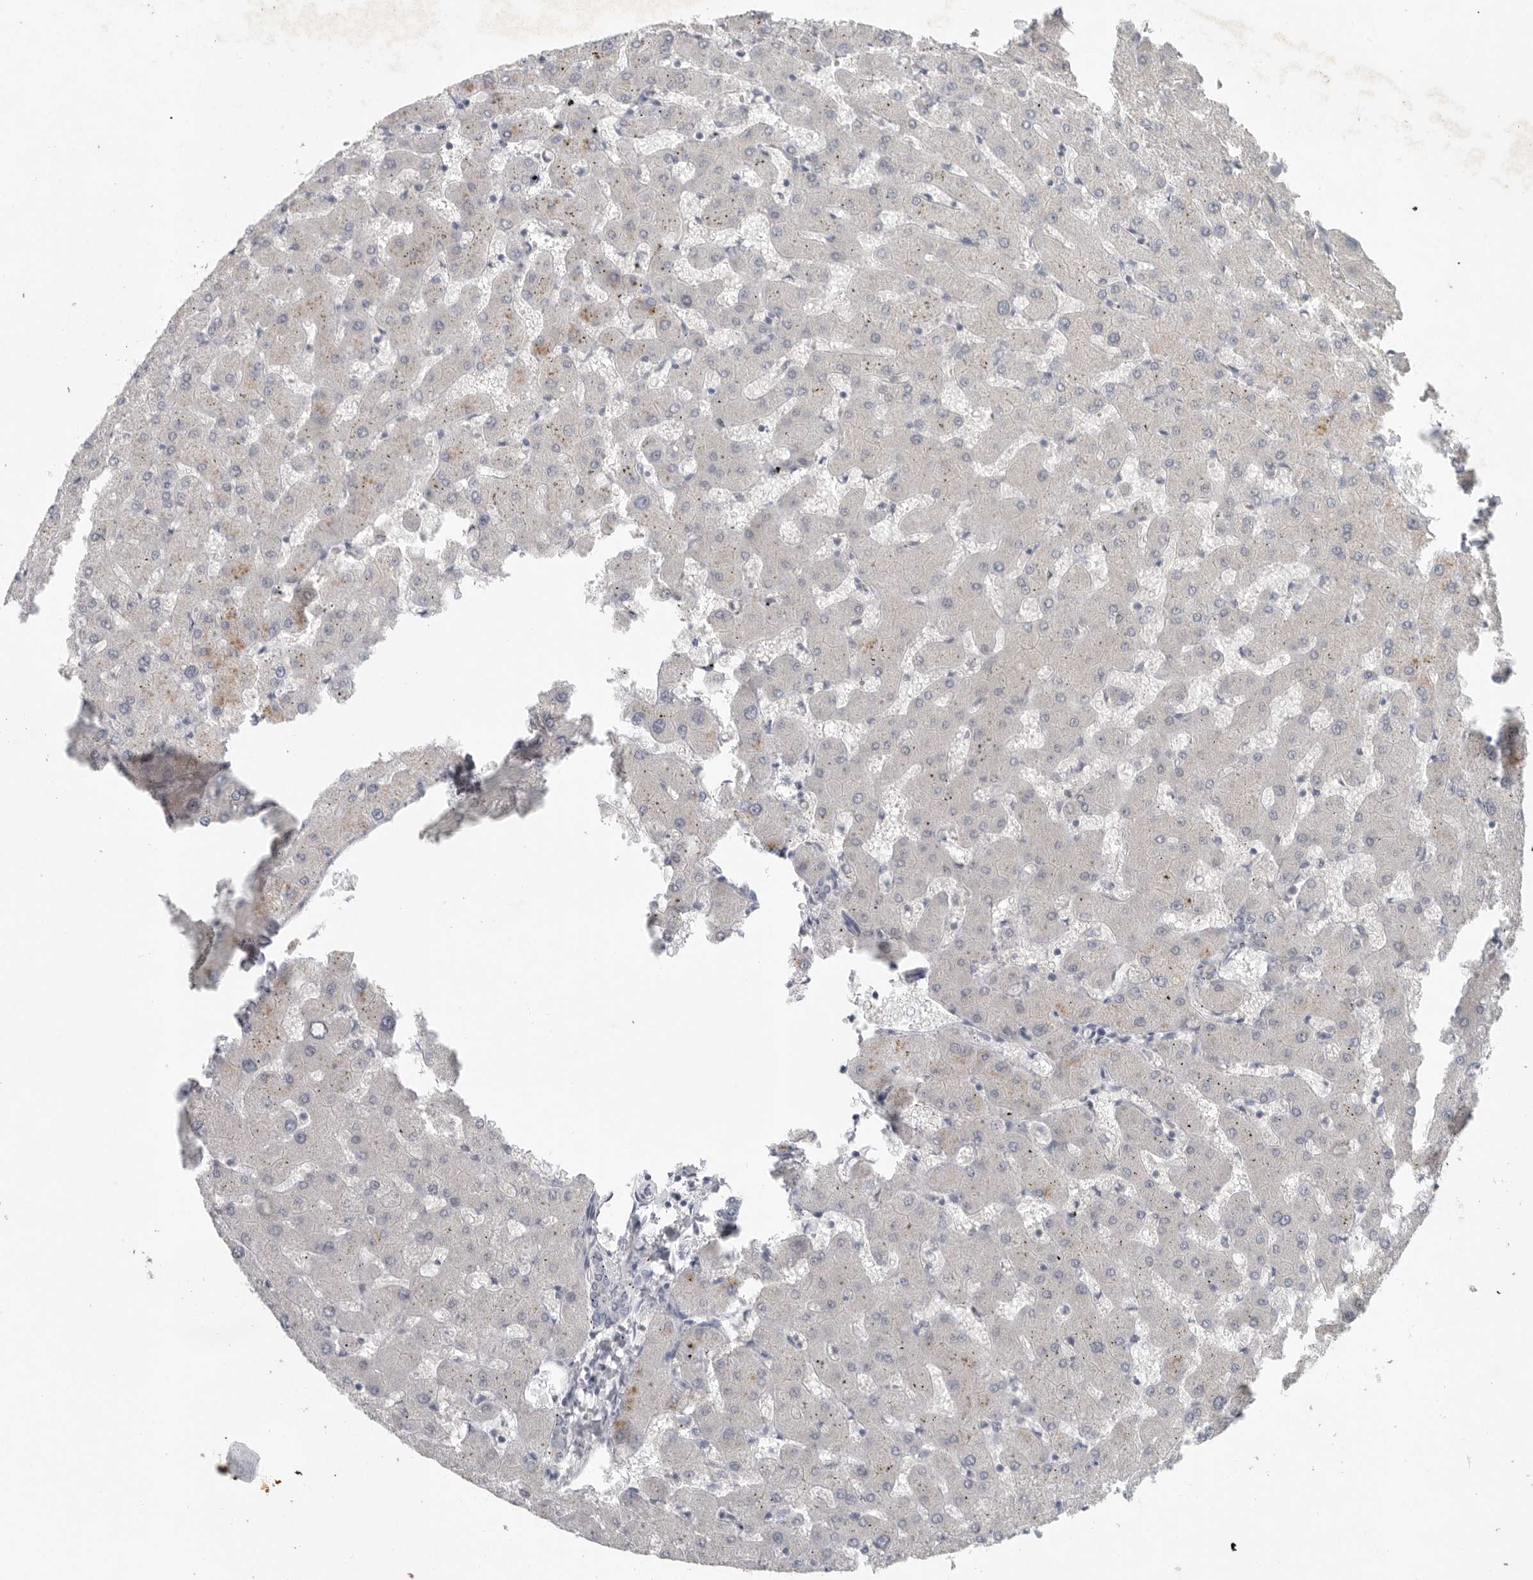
{"staining": {"intensity": "negative", "quantity": "none", "location": "none"}, "tissue": "liver", "cell_type": "Cholangiocytes", "image_type": "normal", "snomed": [{"axis": "morphology", "description": "Normal tissue, NOS"}, {"axis": "topography", "description": "Liver"}], "caption": "Human liver stained for a protein using IHC demonstrates no staining in cholangiocytes.", "gene": "REG4", "patient": {"sex": "female", "age": 63}}